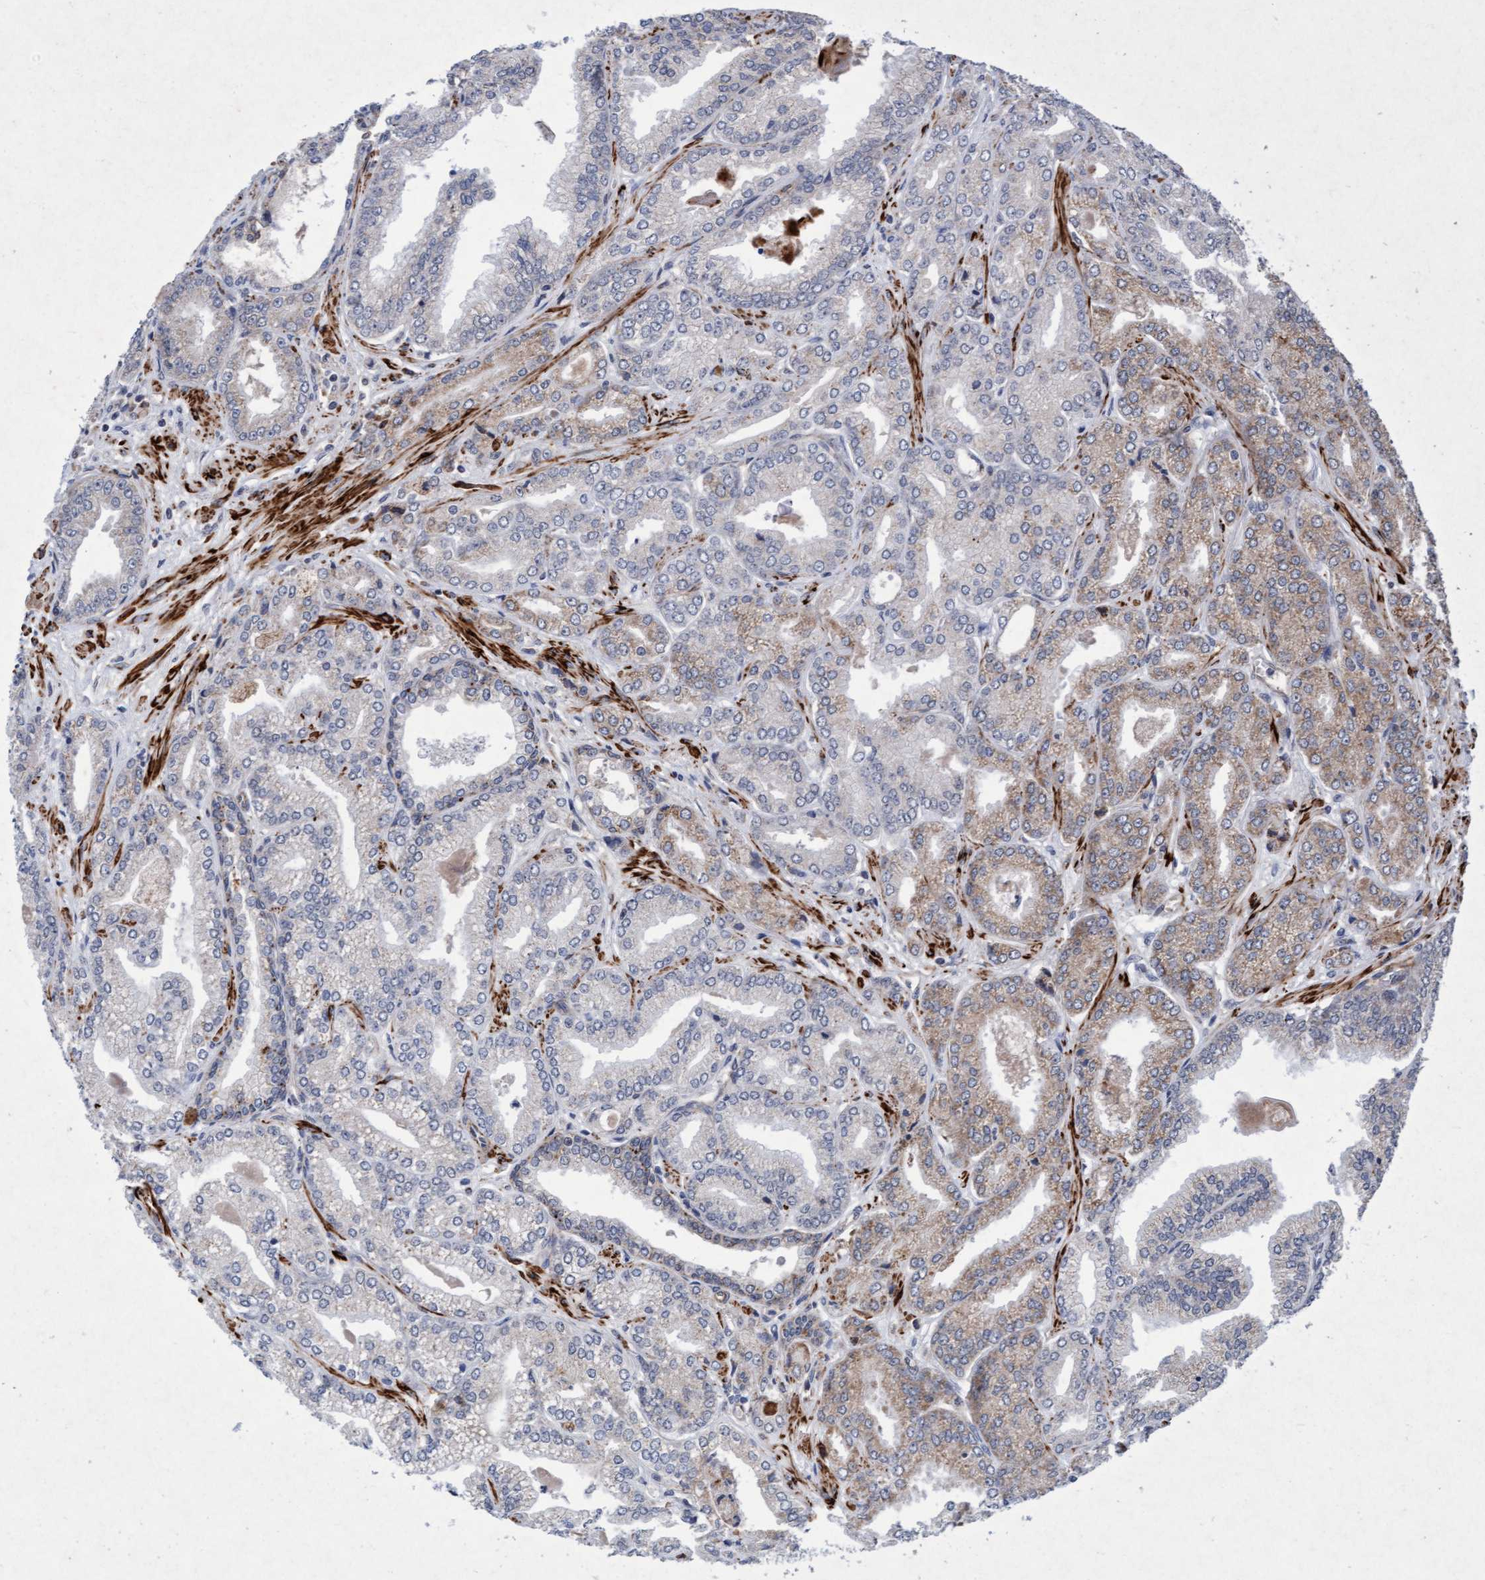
{"staining": {"intensity": "weak", "quantity": "25%-75%", "location": "cytoplasmic/membranous"}, "tissue": "prostate cancer", "cell_type": "Tumor cells", "image_type": "cancer", "snomed": [{"axis": "morphology", "description": "Adenocarcinoma, Low grade"}, {"axis": "topography", "description": "Prostate"}], "caption": "This photomicrograph demonstrates prostate cancer (low-grade adenocarcinoma) stained with immunohistochemistry to label a protein in brown. The cytoplasmic/membranous of tumor cells show weak positivity for the protein. Nuclei are counter-stained blue.", "gene": "TMEM70", "patient": {"sex": "male", "age": 52}}